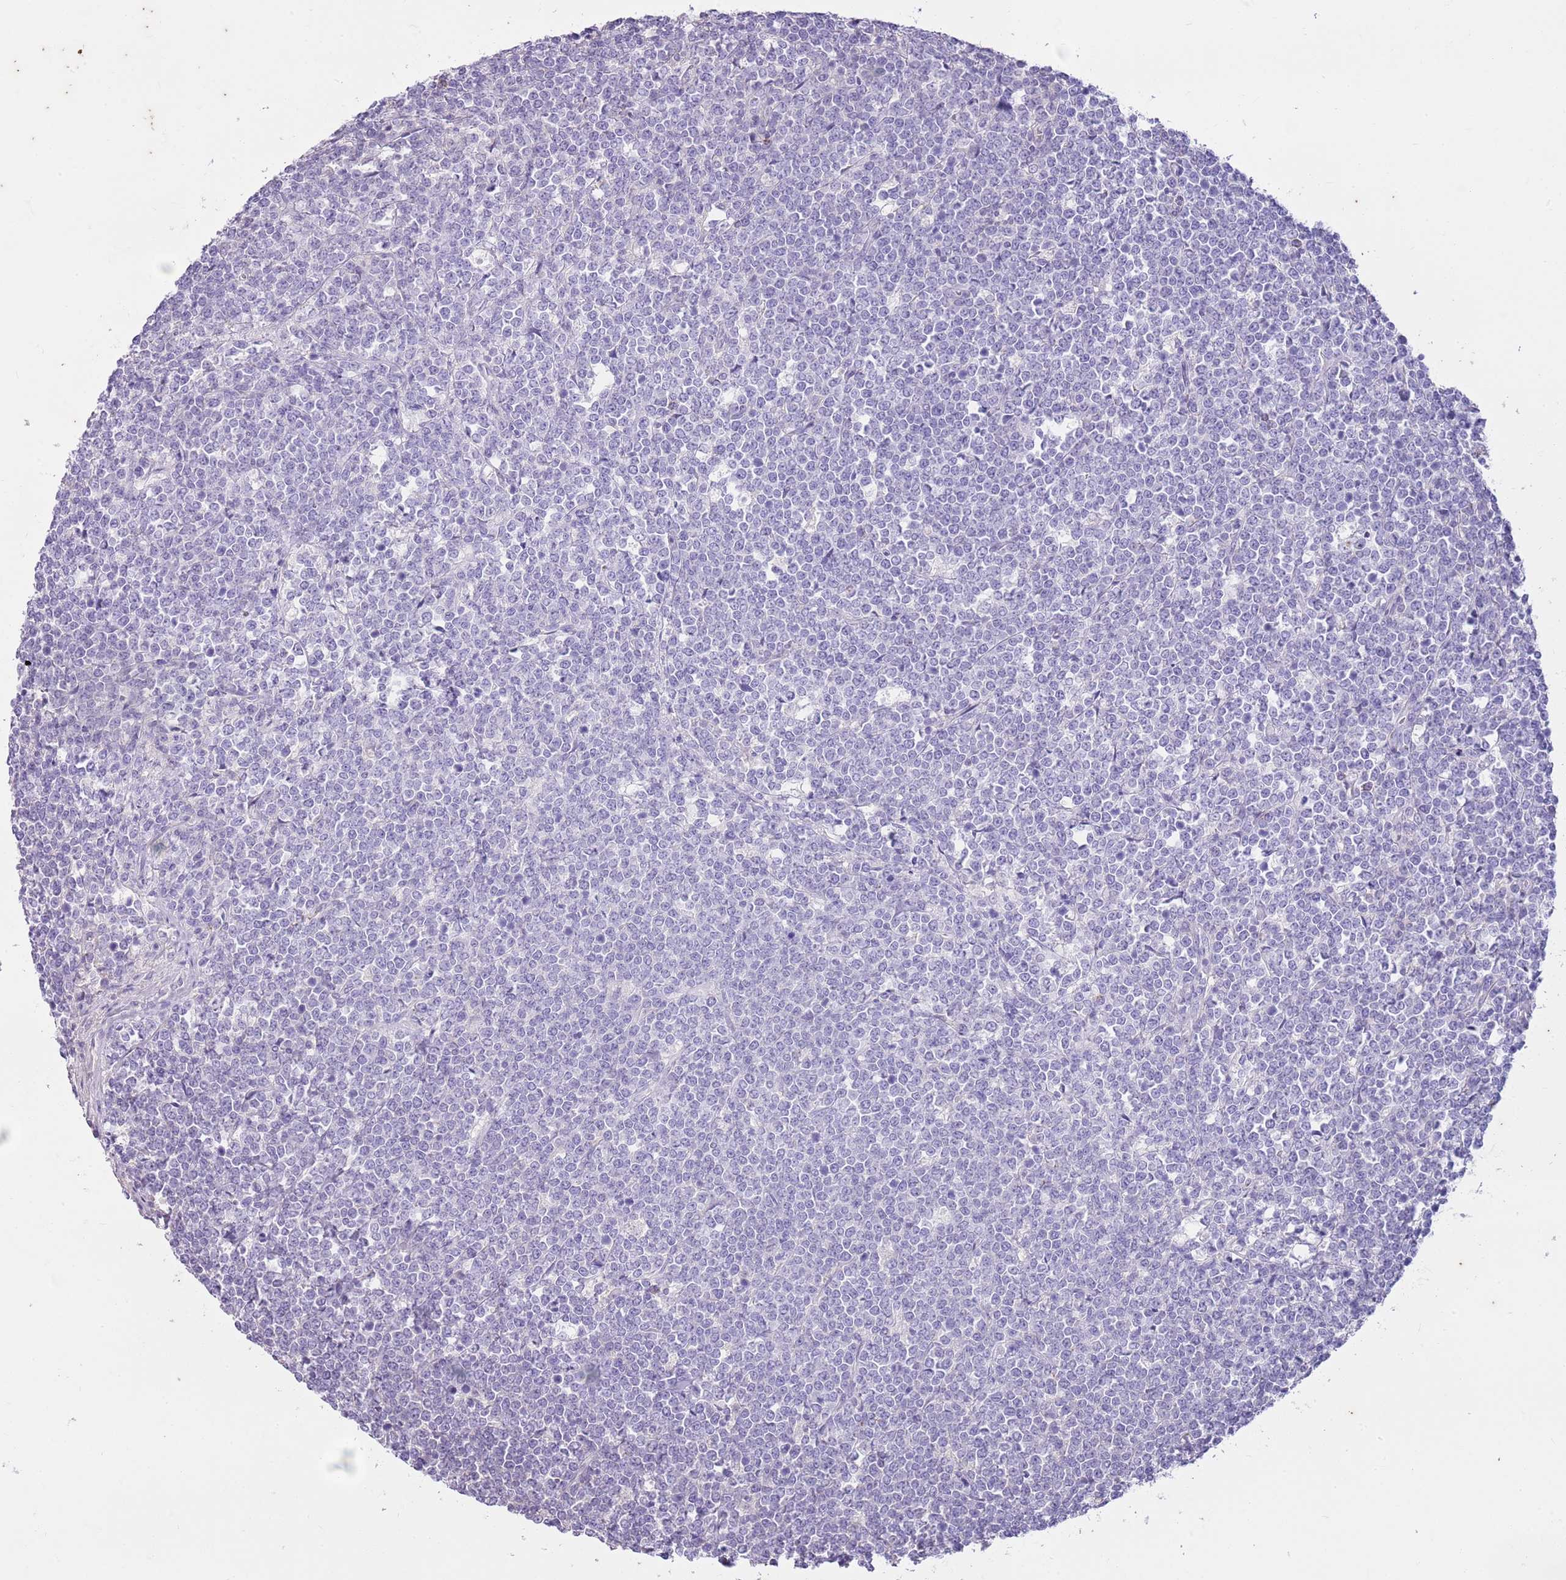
{"staining": {"intensity": "negative", "quantity": "none", "location": "none"}, "tissue": "lymphoma", "cell_type": "Tumor cells", "image_type": "cancer", "snomed": [{"axis": "morphology", "description": "Malignant lymphoma, non-Hodgkin's type, High grade"}, {"axis": "topography", "description": "Small intestine"}], "caption": "This histopathology image is of malignant lymphoma, non-Hodgkin's type (high-grade) stained with IHC to label a protein in brown with the nuclei are counter-stained blue. There is no expression in tumor cells. The staining is performed using DAB (3,3'-diaminobenzidine) brown chromogen with nuclei counter-stained in using hematoxylin.", "gene": "CNPPD1", "patient": {"sex": "male", "age": 8}}